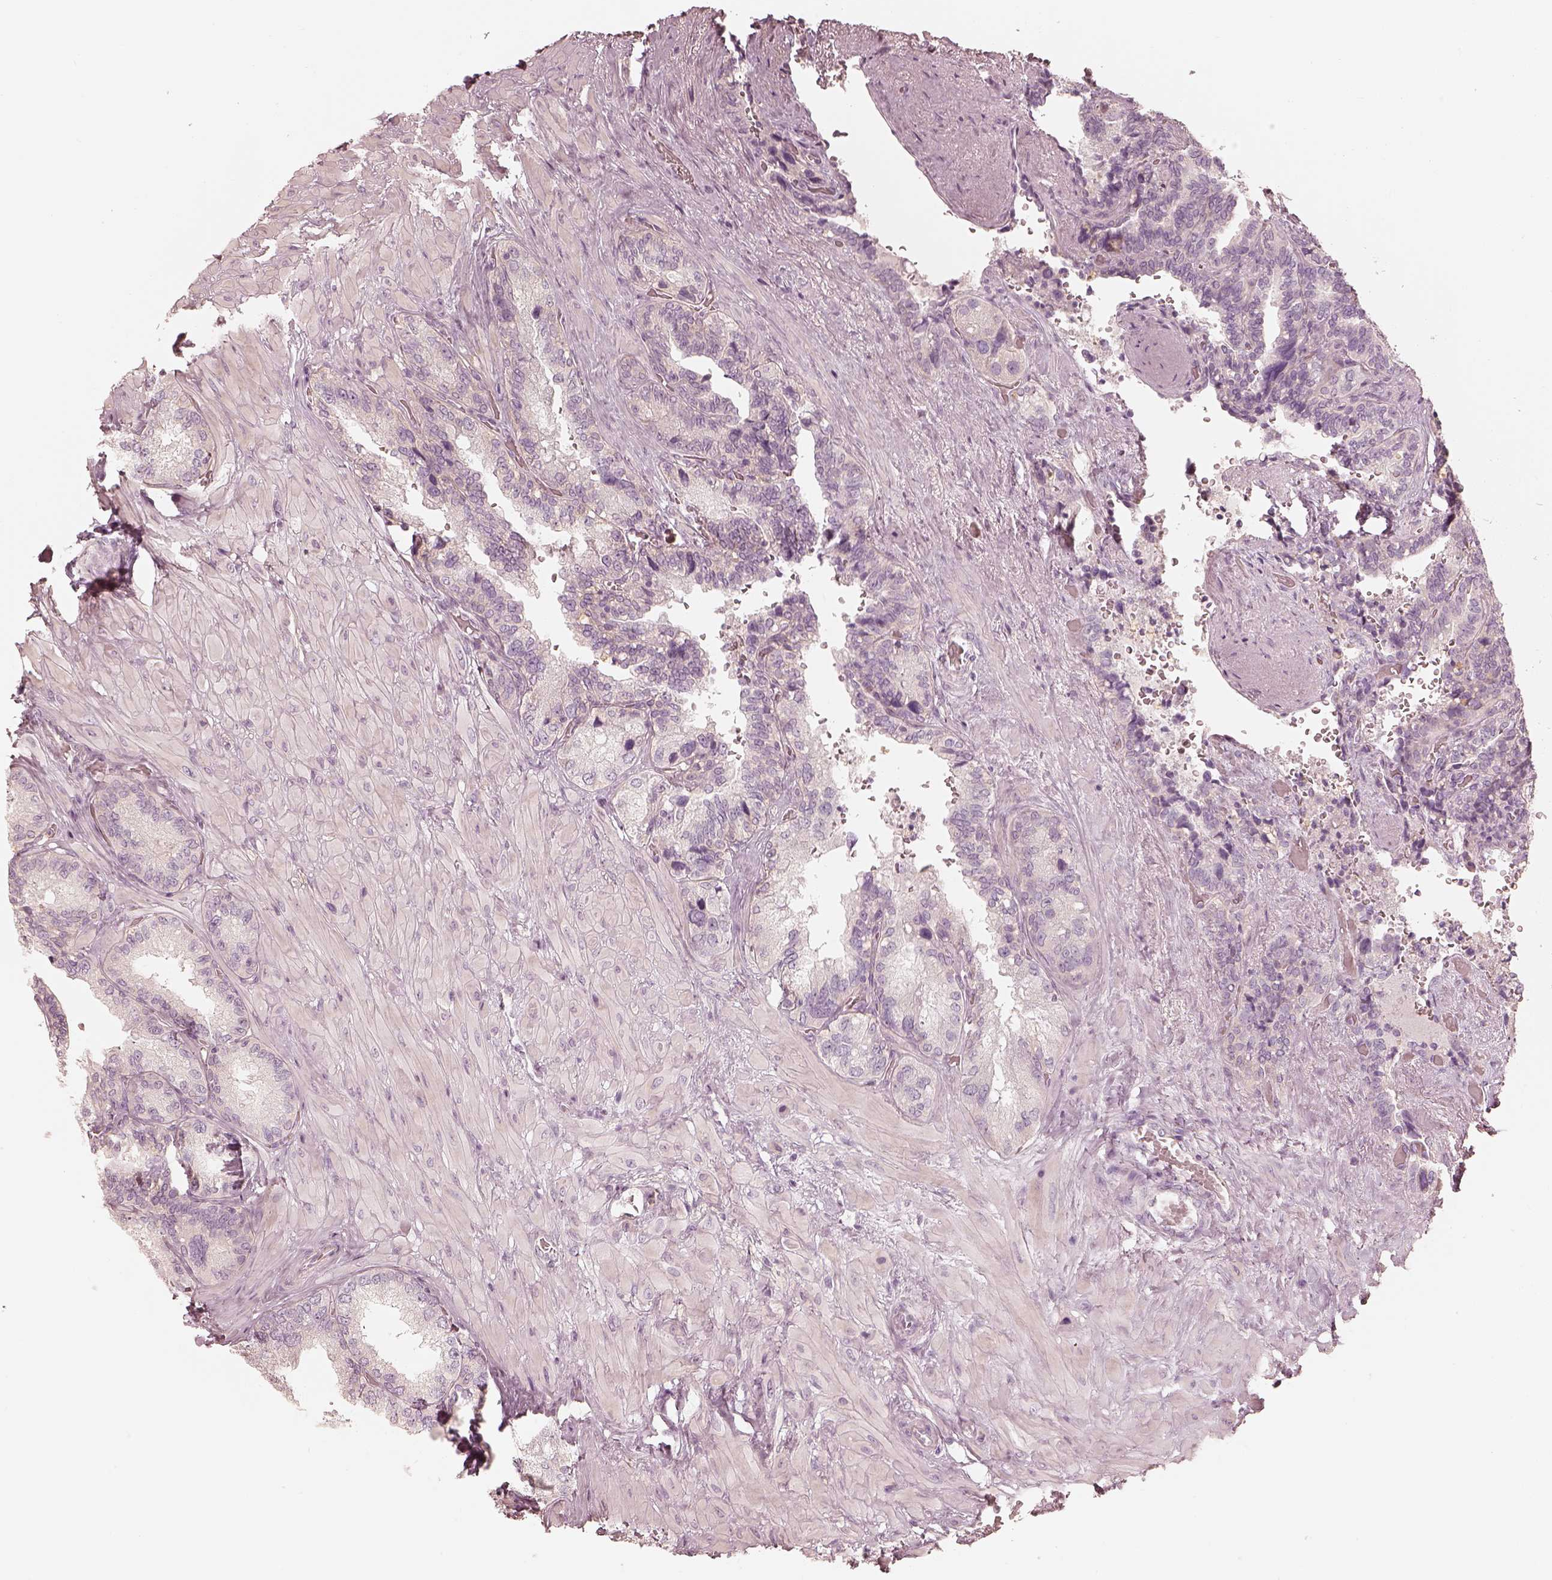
{"staining": {"intensity": "negative", "quantity": "none", "location": "none"}, "tissue": "seminal vesicle", "cell_type": "Glandular cells", "image_type": "normal", "snomed": [{"axis": "morphology", "description": "Normal tissue, NOS"}, {"axis": "topography", "description": "Seminal veicle"}], "caption": "Immunohistochemical staining of normal human seminal vesicle demonstrates no significant positivity in glandular cells.", "gene": "FMNL2", "patient": {"sex": "male", "age": 69}}